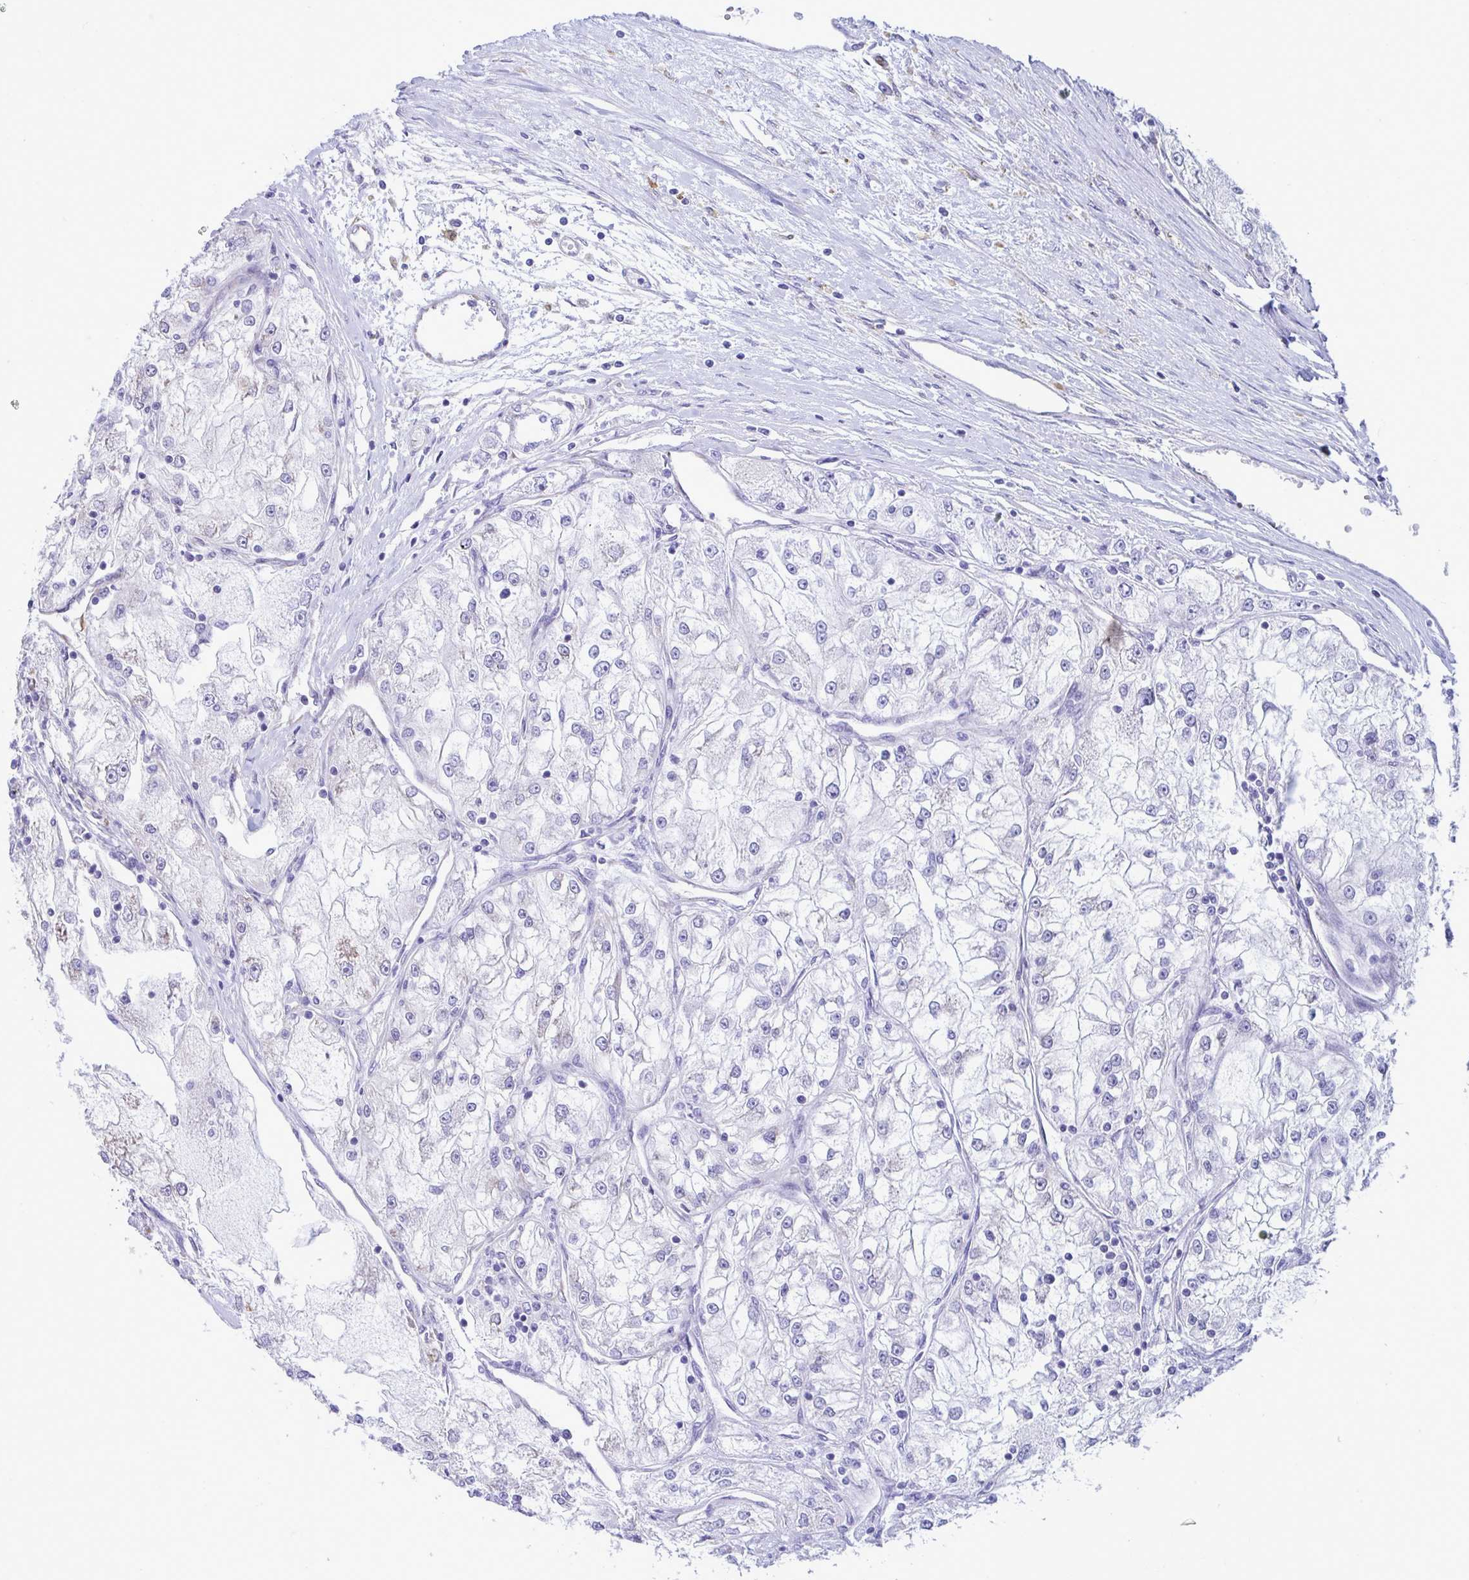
{"staining": {"intensity": "weak", "quantity": "<25%", "location": "cytoplasmic/membranous"}, "tissue": "renal cancer", "cell_type": "Tumor cells", "image_type": "cancer", "snomed": [{"axis": "morphology", "description": "Adenocarcinoma, NOS"}, {"axis": "topography", "description": "Kidney"}], "caption": "This is an immunohistochemistry (IHC) histopathology image of renal cancer (adenocarcinoma). There is no staining in tumor cells.", "gene": "ASPH", "patient": {"sex": "female", "age": 72}}